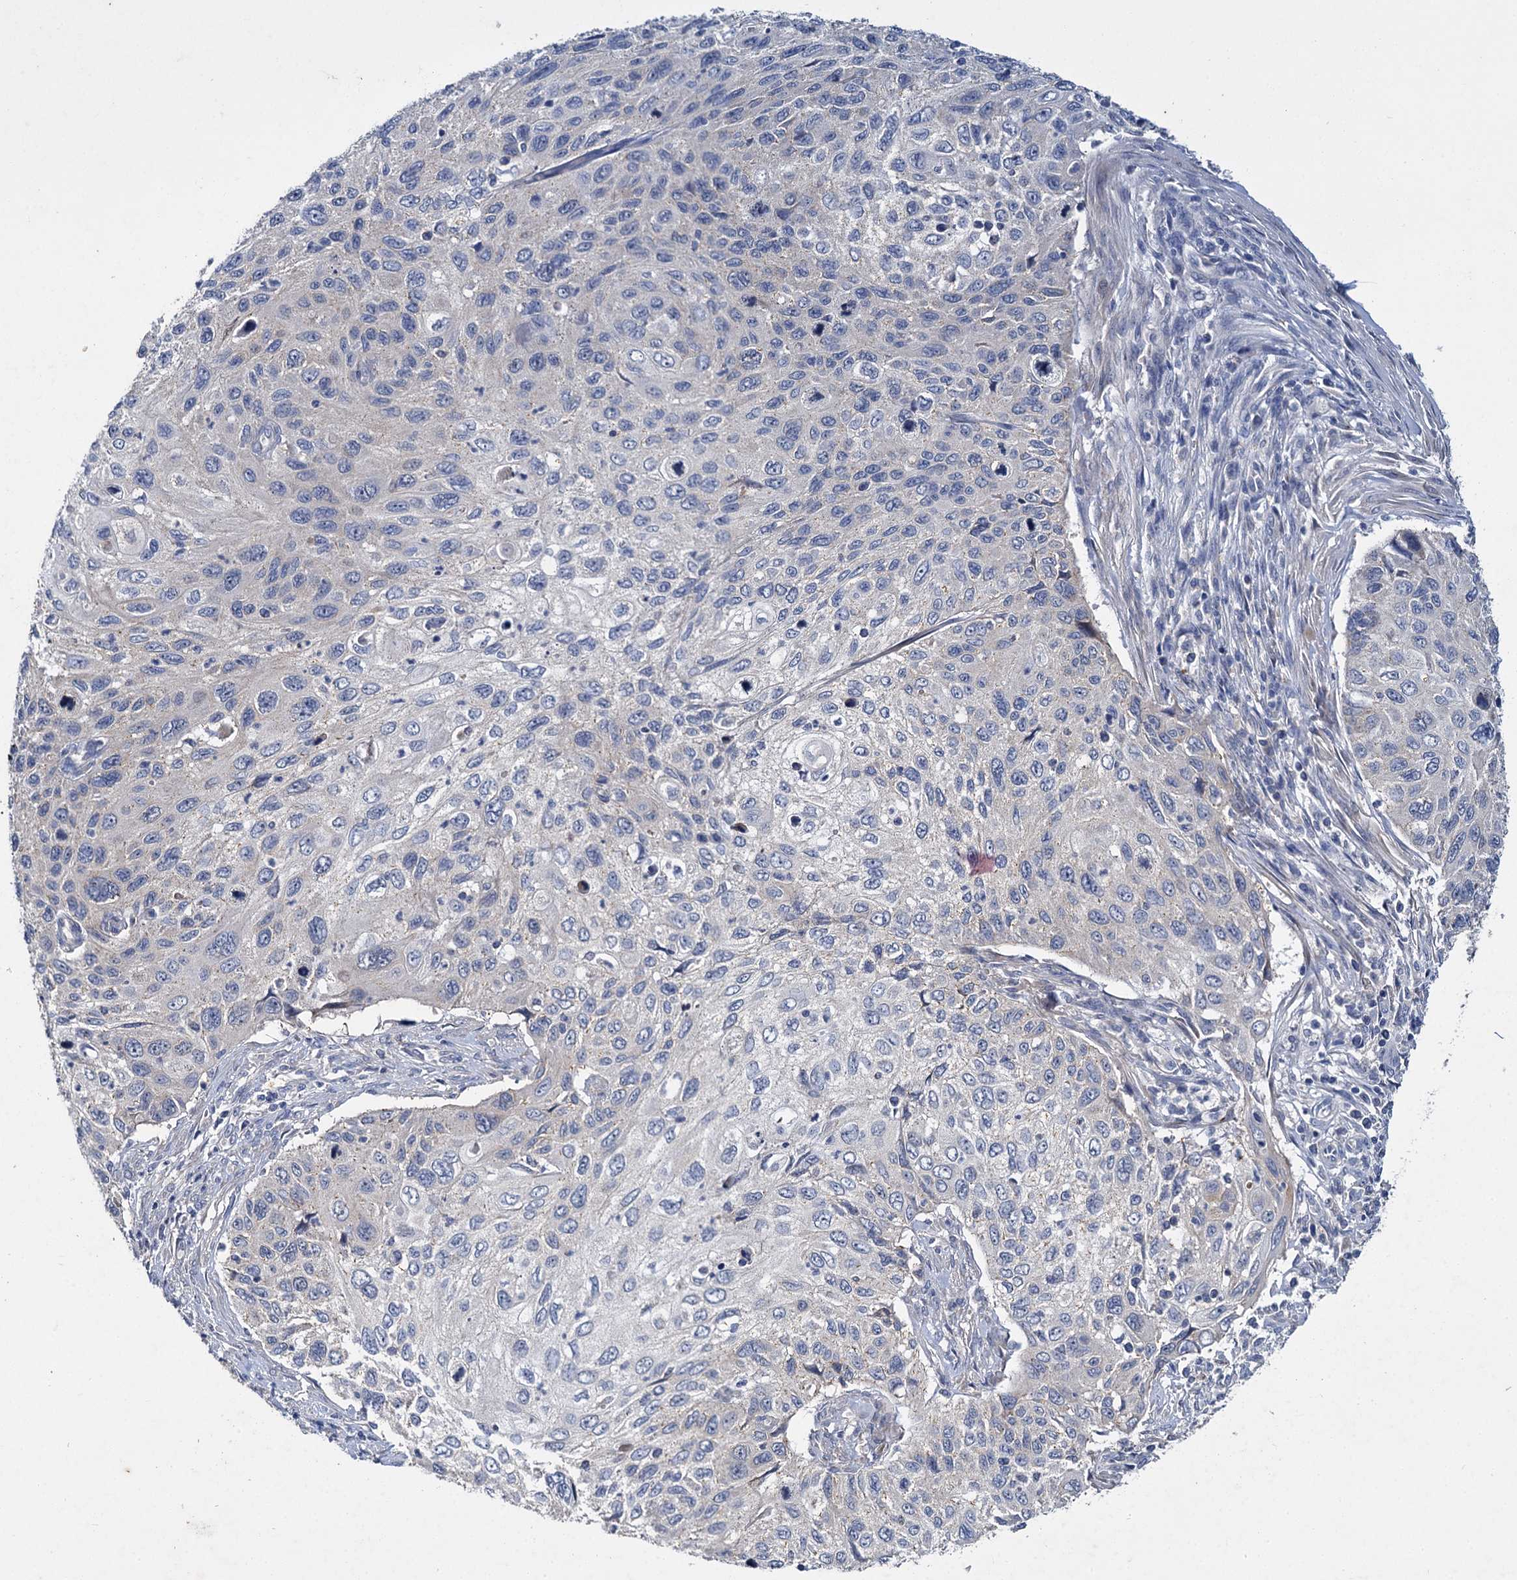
{"staining": {"intensity": "negative", "quantity": "none", "location": "none"}, "tissue": "cervical cancer", "cell_type": "Tumor cells", "image_type": "cancer", "snomed": [{"axis": "morphology", "description": "Squamous cell carcinoma, NOS"}, {"axis": "topography", "description": "Cervix"}], "caption": "Micrograph shows no protein positivity in tumor cells of cervical cancer (squamous cell carcinoma) tissue.", "gene": "ATP9A", "patient": {"sex": "female", "age": 70}}